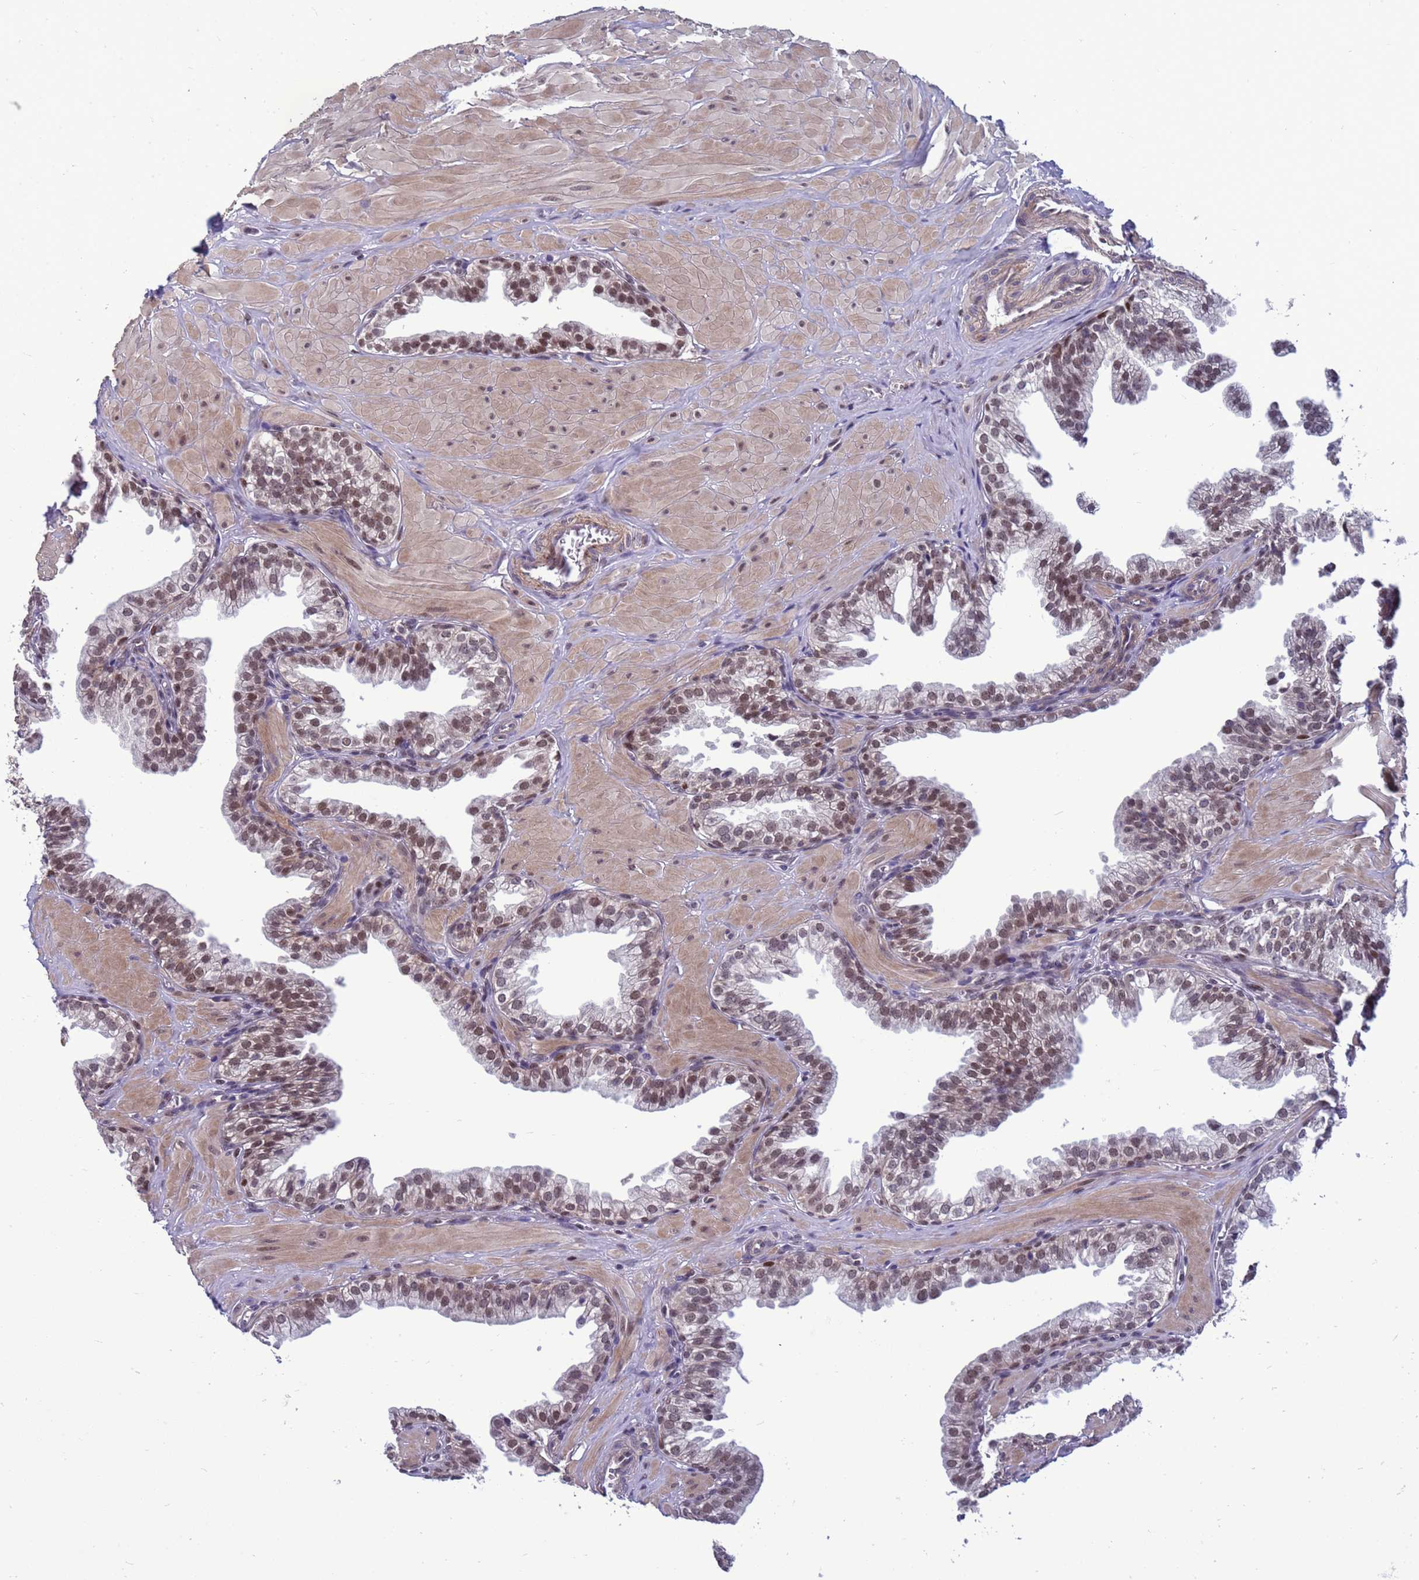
{"staining": {"intensity": "moderate", "quantity": ">75%", "location": "nuclear"}, "tissue": "prostate", "cell_type": "Glandular cells", "image_type": "normal", "snomed": [{"axis": "morphology", "description": "Normal tissue, NOS"}, {"axis": "topography", "description": "Prostate"}, {"axis": "topography", "description": "Peripheral nerve tissue"}], "caption": "A histopathology image showing moderate nuclear staining in approximately >75% of glandular cells in normal prostate, as visualized by brown immunohistochemical staining.", "gene": "NSL1", "patient": {"sex": "male", "age": 55}}